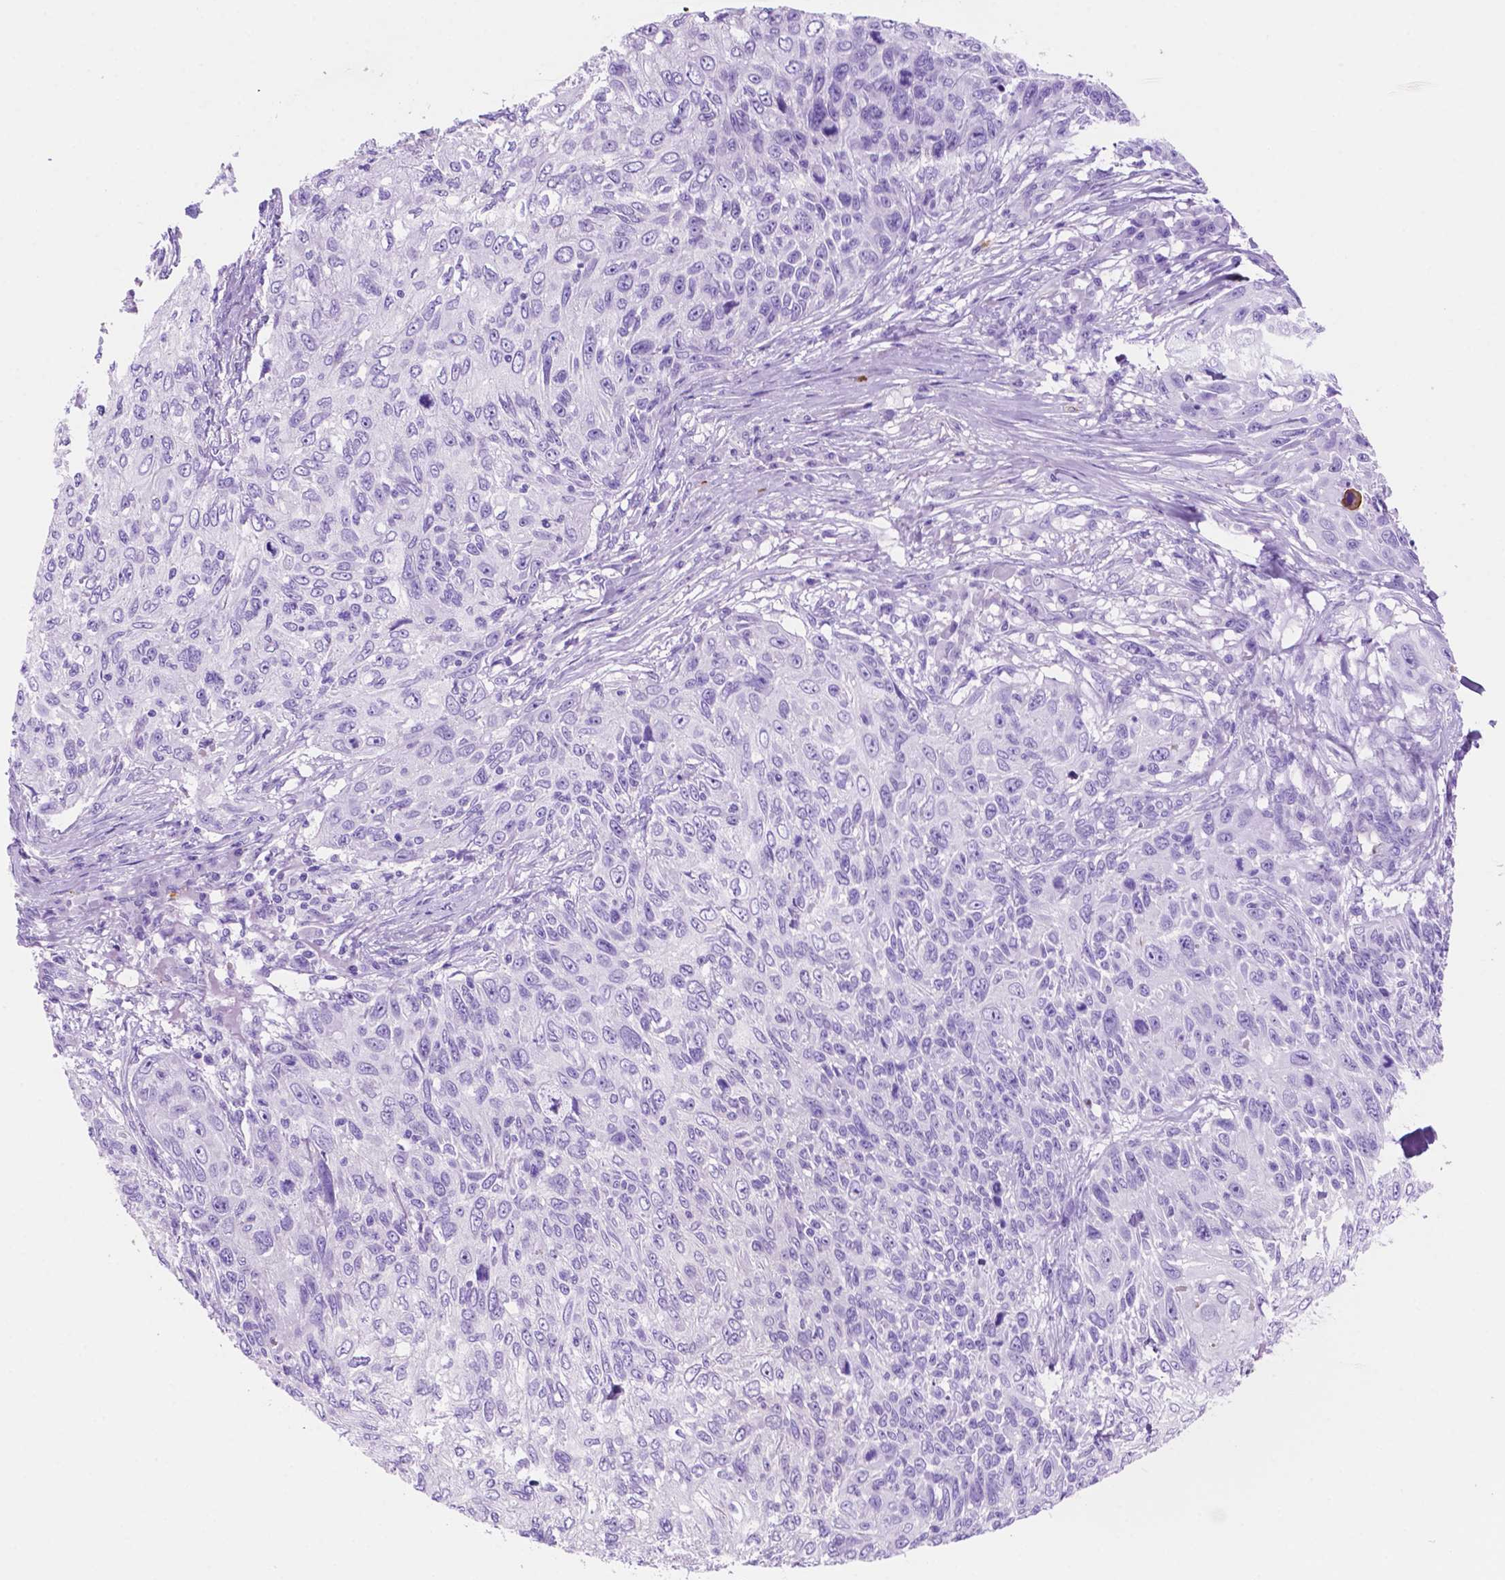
{"staining": {"intensity": "negative", "quantity": "none", "location": "none"}, "tissue": "skin cancer", "cell_type": "Tumor cells", "image_type": "cancer", "snomed": [{"axis": "morphology", "description": "Squamous cell carcinoma, NOS"}, {"axis": "topography", "description": "Skin"}], "caption": "This is an immunohistochemistry photomicrograph of squamous cell carcinoma (skin). There is no expression in tumor cells.", "gene": "FOXB2", "patient": {"sex": "male", "age": 92}}